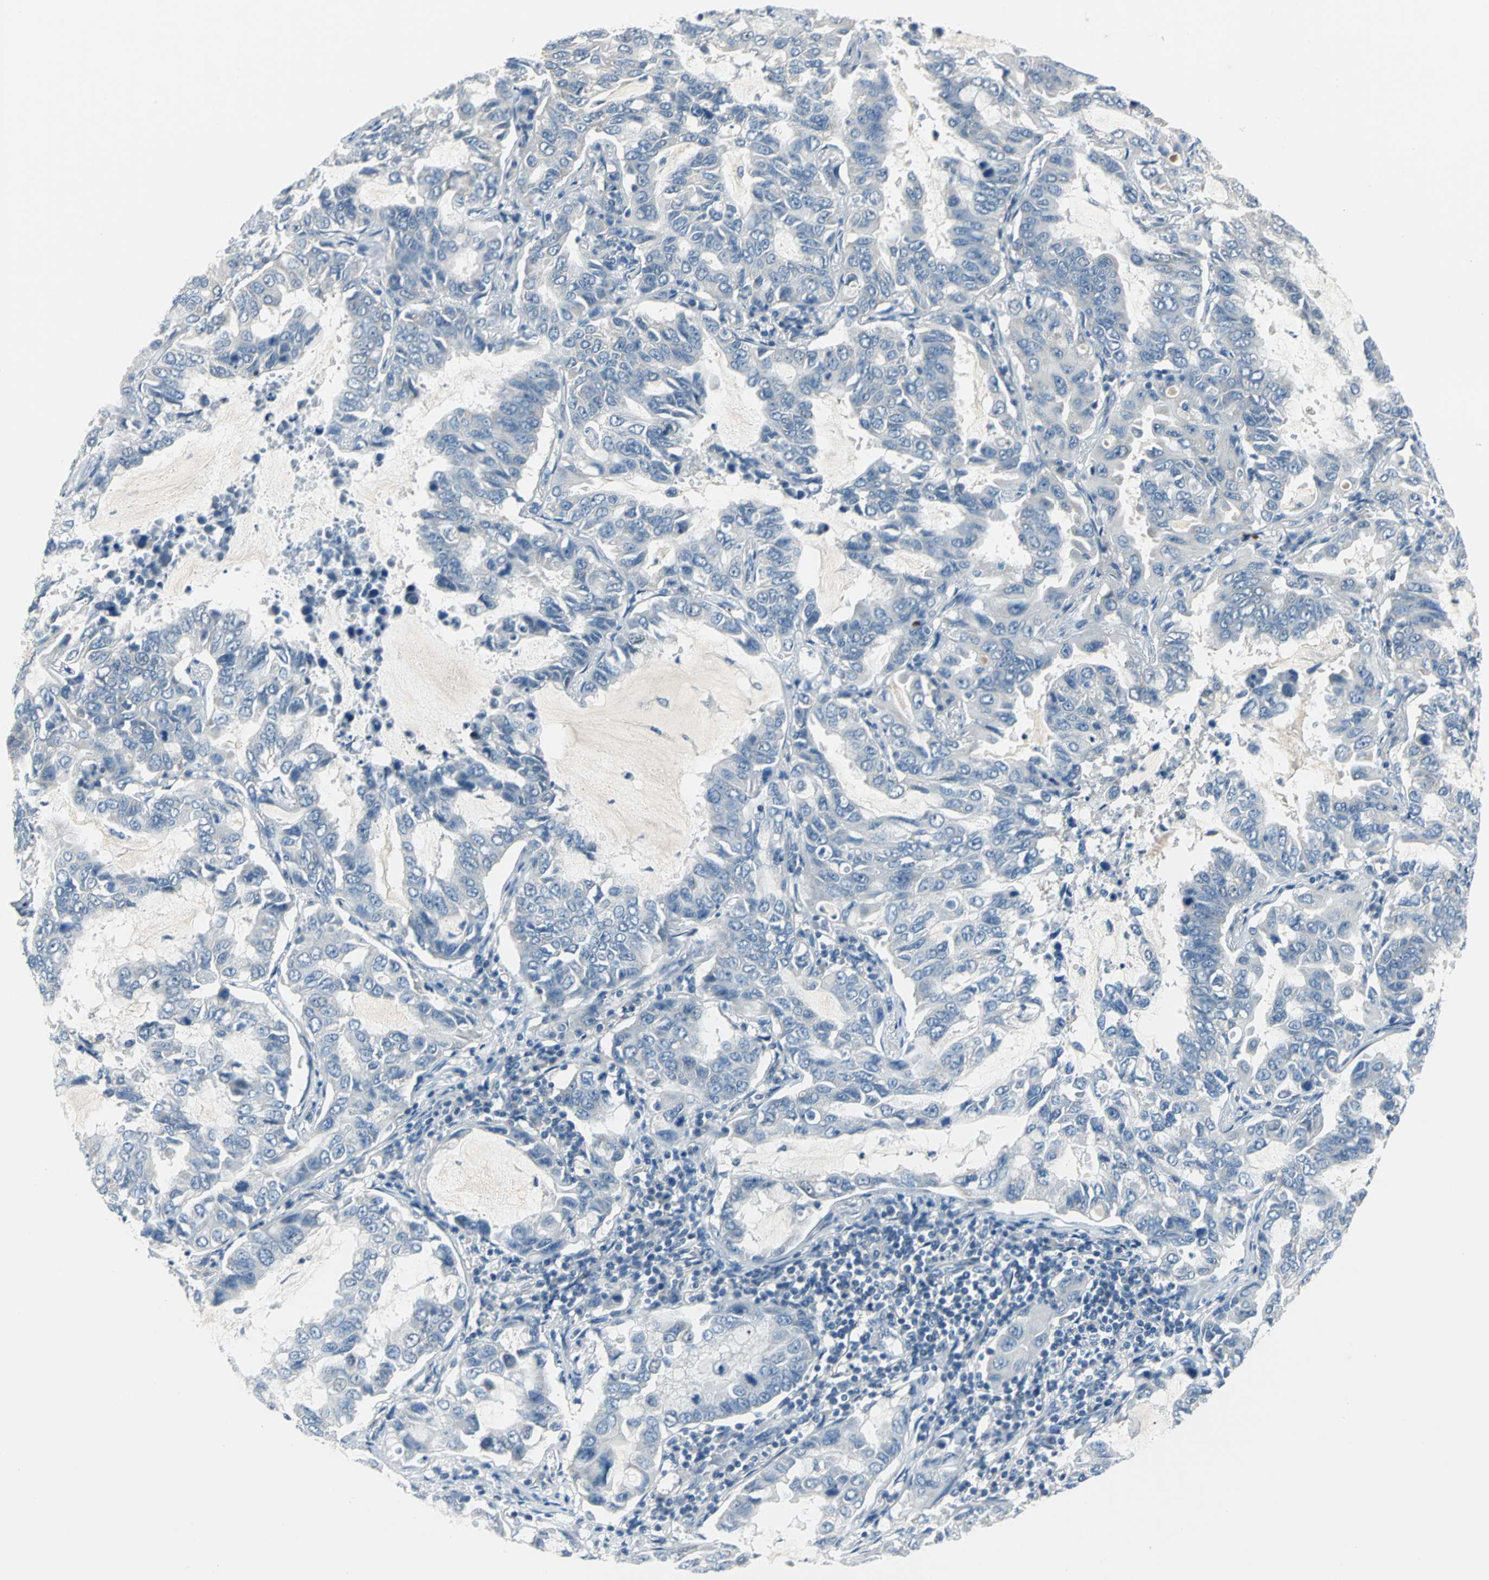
{"staining": {"intensity": "negative", "quantity": "none", "location": "none"}, "tissue": "lung cancer", "cell_type": "Tumor cells", "image_type": "cancer", "snomed": [{"axis": "morphology", "description": "Adenocarcinoma, NOS"}, {"axis": "topography", "description": "Lung"}], "caption": "Immunohistochemical staining of human lung adenocarcinoma displays no significant expression in tumor cells.", "gene": "ZNF415", "patient": {"sex": "male", "age": 64}}